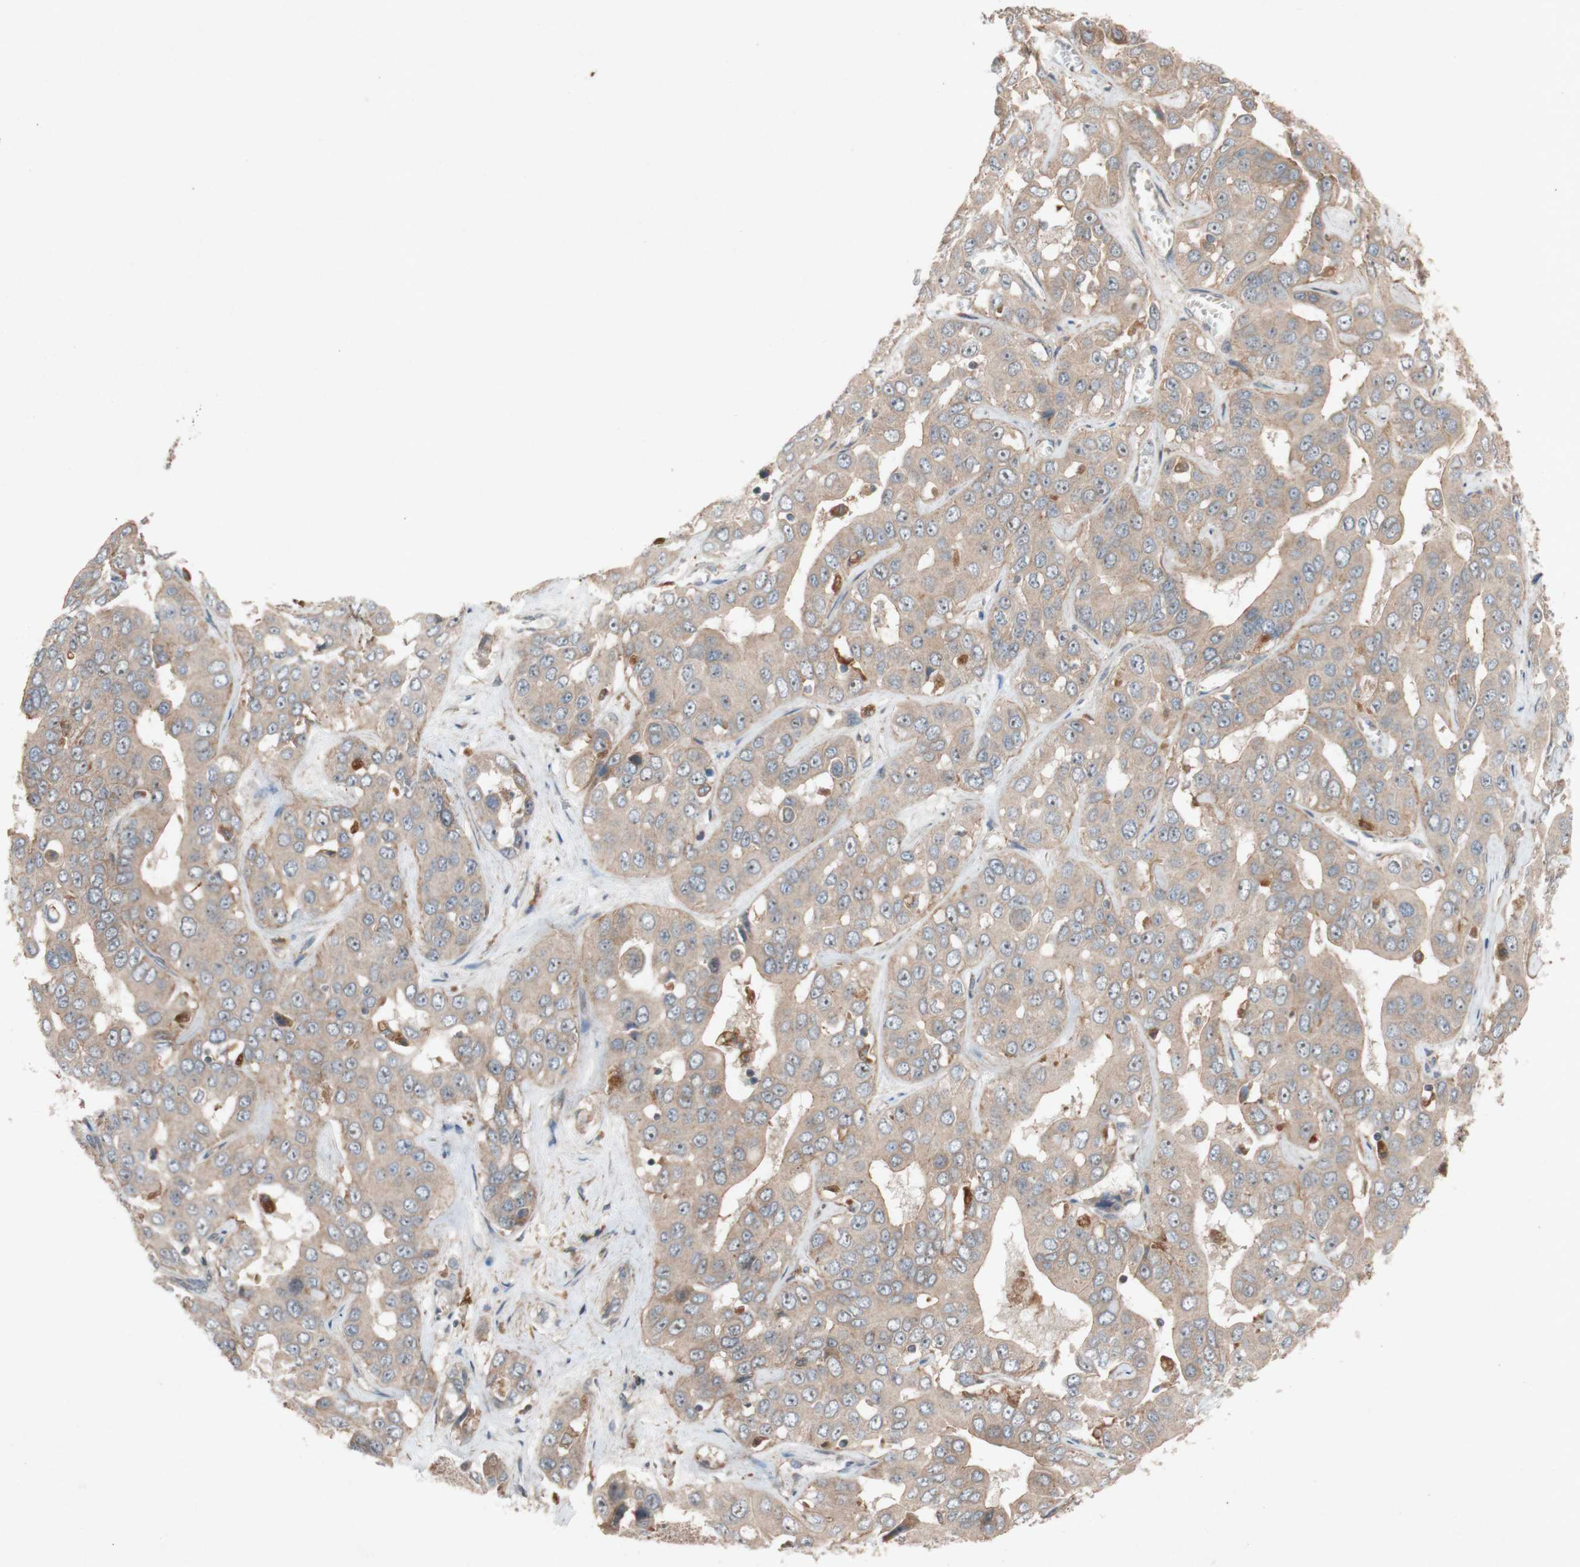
{"staining": {"intensity": "weak", "quantity": "25%-75%", "location": "cytoplasmic/membranous"}, "tissue": "liver cancer", "cell_type": "Tumor cells", "image_type": "cancer", "snomed": [{"axis": "morphology", "description": "Cholangiocarcinoma"}, {"axis": "topography", "description": "Liver"}], "caption": "Weak cytoplasmic/membranous positivity for a protein is present in about 25%-75% of tumor cells of liver cholangiocarcinoma using immunohistochemistry.", "gene": "ATP6V1F", "patient": {"sex": "female", "age": 52}}